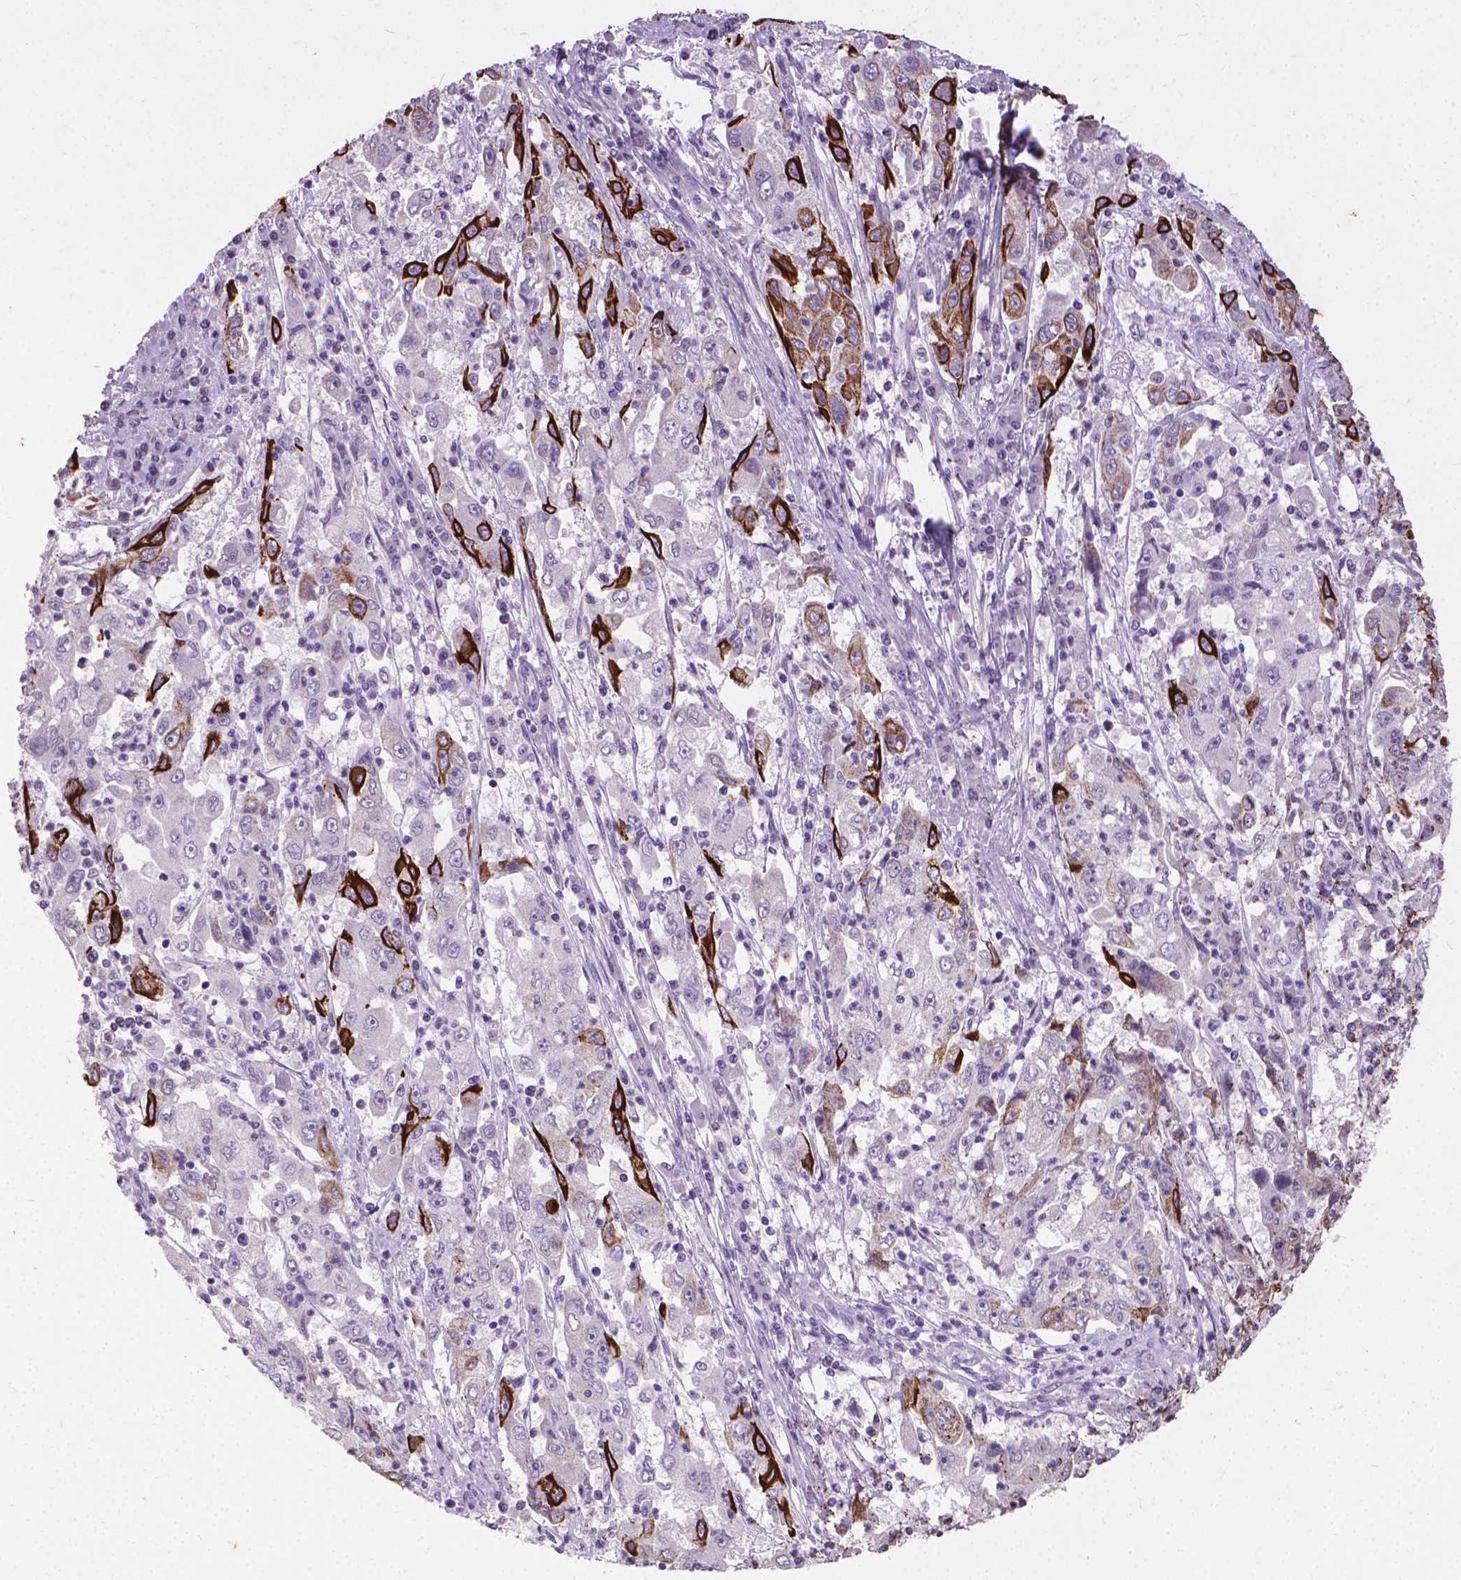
{"staining": {"intensity": "strong", "quantity": "<25%", "location": "cytoplasmic/membranous"}, "tissue": "cervical cancer", "cell_type": "Tumor cells", "image_type": "cancer", "snomed": [{"axis": "morphology", "description": "Squamous cell carcinoma, NOS"}, {"axis": "topography", "description": "Cervix"}], "caption": "Strong cytoplasmic/membranous protein positivity is present in approximately <25% of tumor cells in cervical cancer (squamous cell carcinoma).", "gene": "KRT5", "patient": {"sex": "female", "age": 36}}